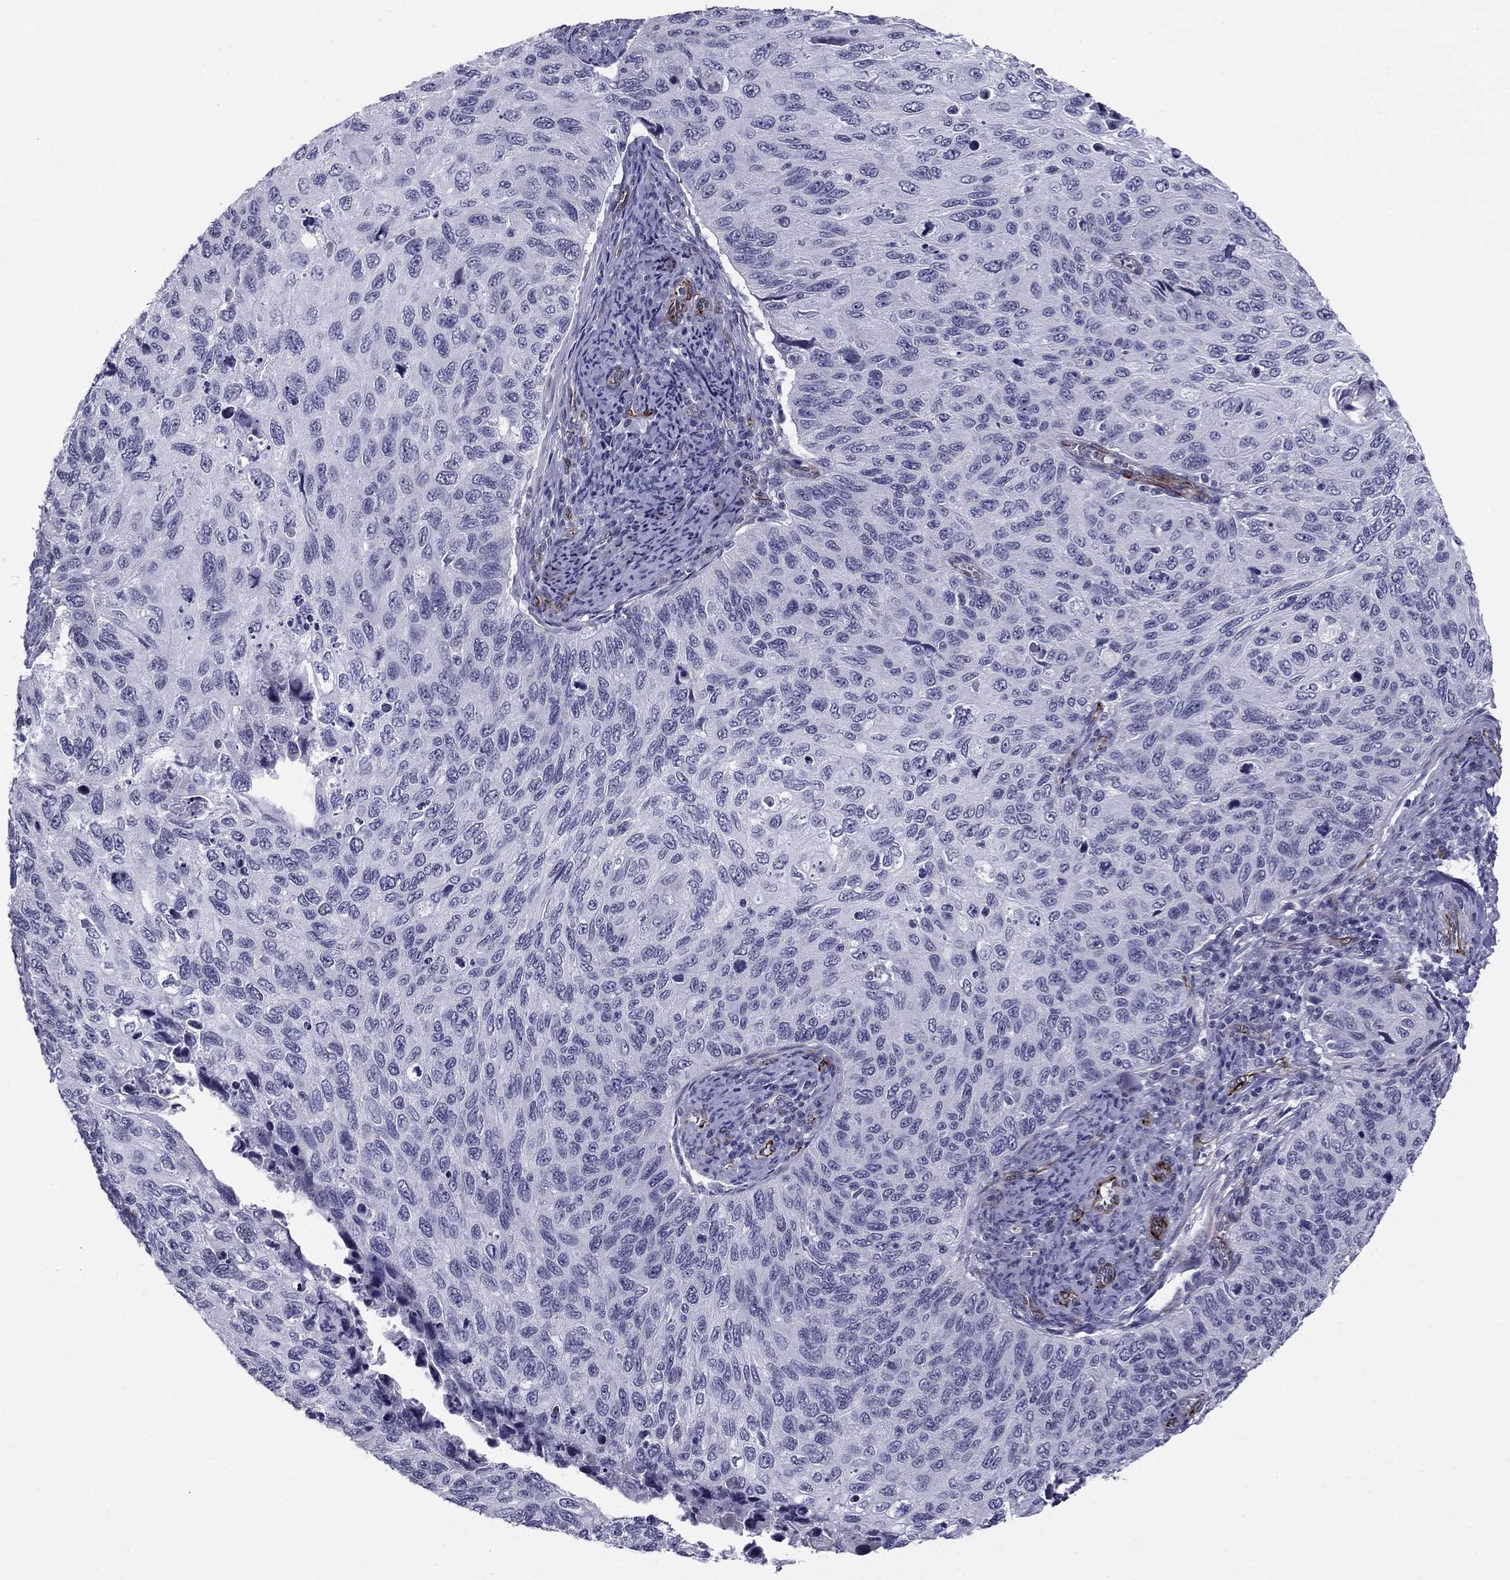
{"staining": {"intensity": "negative", "quantity": "none", "location": "none"}, "tissue": "cervical cancer", "cell_type": "Tumor cells", "image_type": "cancer", "snomed": [{"axis": "morphology", "description": "Squamous cell carcinoma, NOS"}, {"axis": "topography", "description": "Cervix"}], "caption": "A micrograph of human cervical cancer is negative for staining in tumor cells. Brightfield microscopy of IHC stained with DAB (brown) and hematoxylin (blue), captured at high magnification.", "gene": "ANKS4B", "patient": {"sex": "female", "age": 70}}